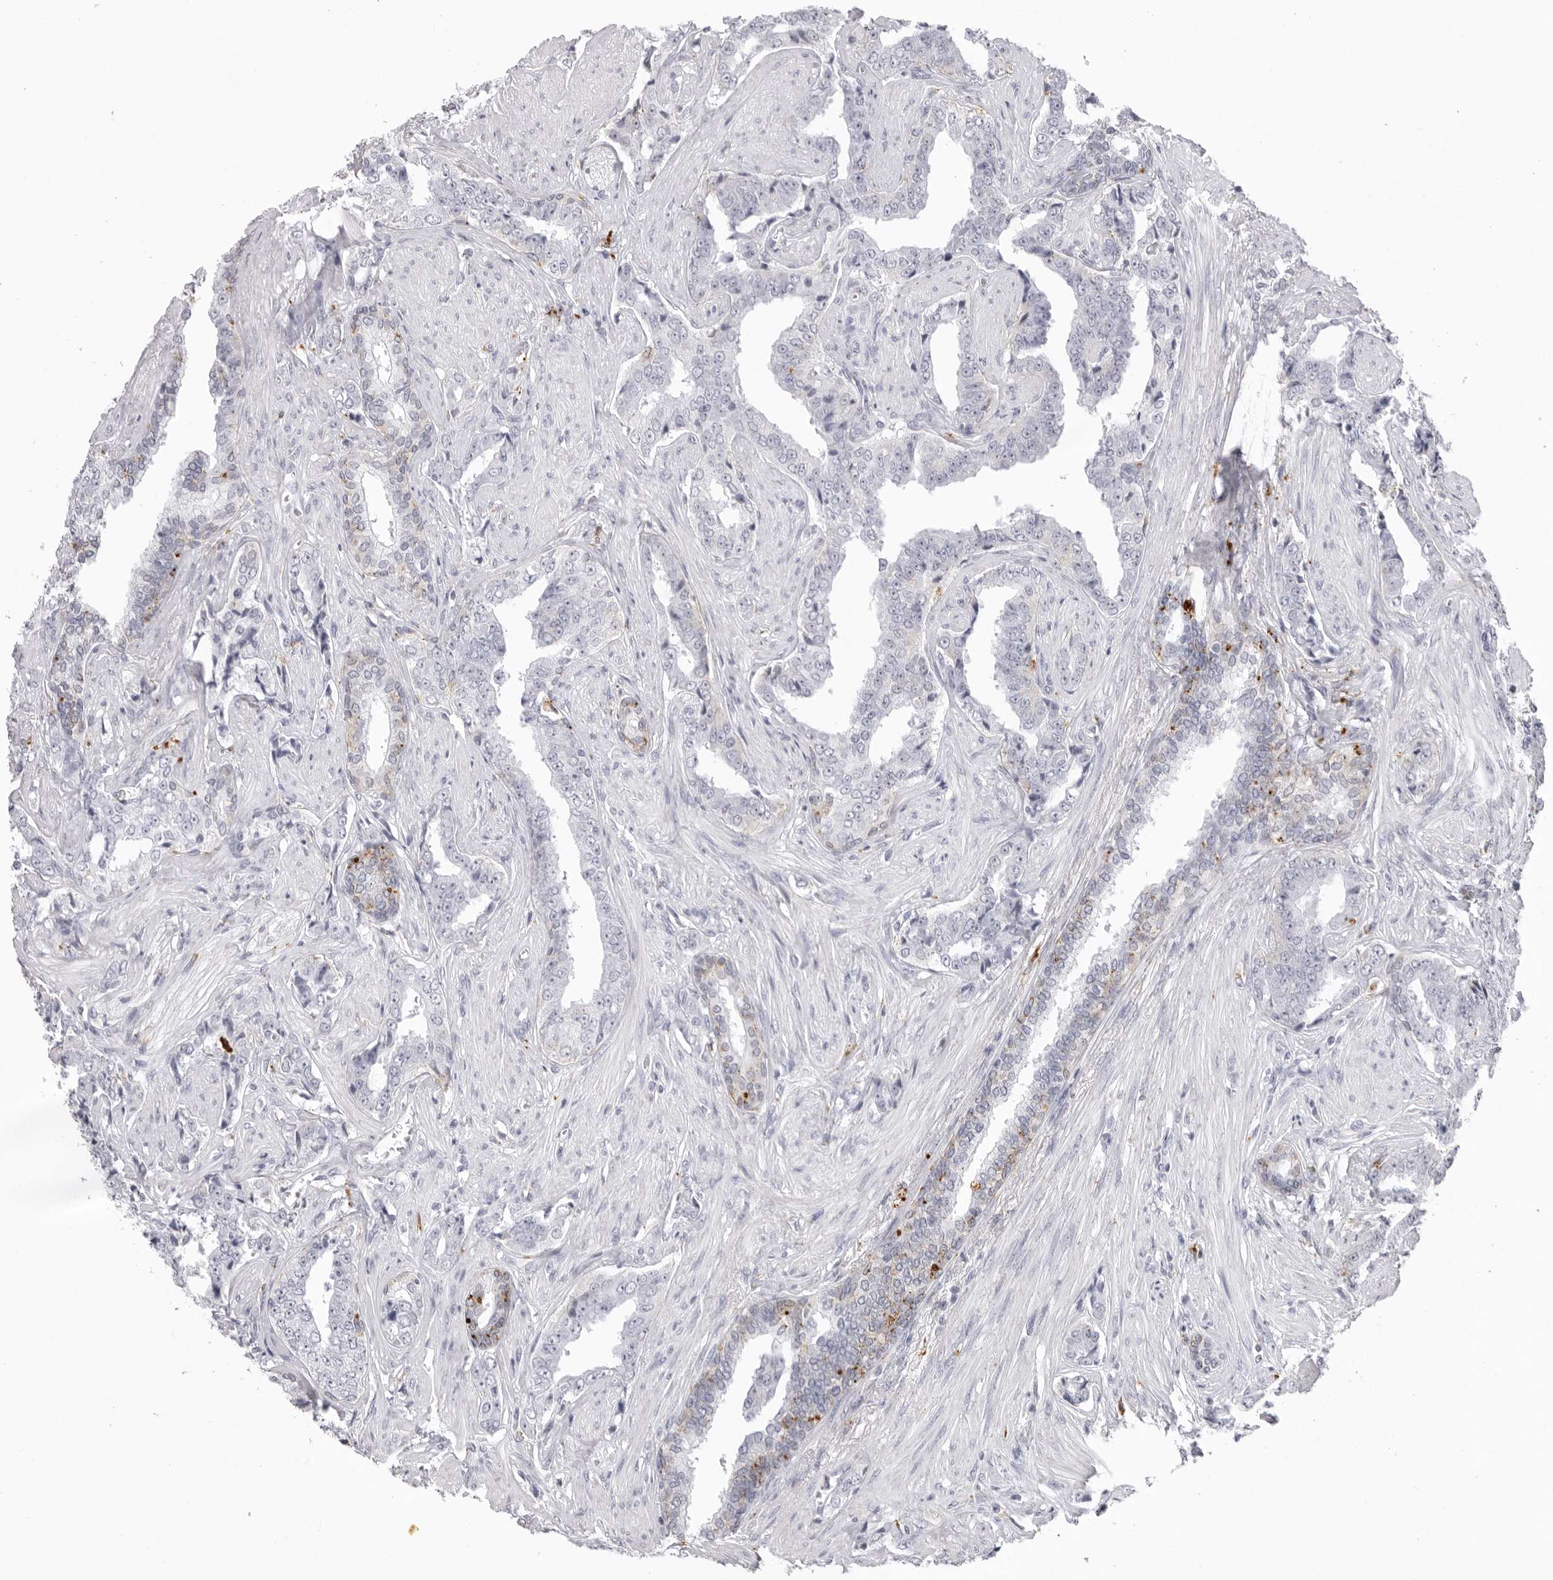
{"staining": {"intensity": "negative", "quantity": "none", "location": "none"}, "tissue": "prostate cancer", "cell_type": "Tumor cells", "image_type": "cancer", "snomed": [{"axis": "morphology", "description": "Adenocarcinoma, High grade"}, {"axis": "topography", "description": "Prostate"}], "caption": "Tumor cells show no significant staining in prostate adenocarcinoma (high-grade).", "gene": "IL25", "patient": {"sex": "male", "age": 71}}